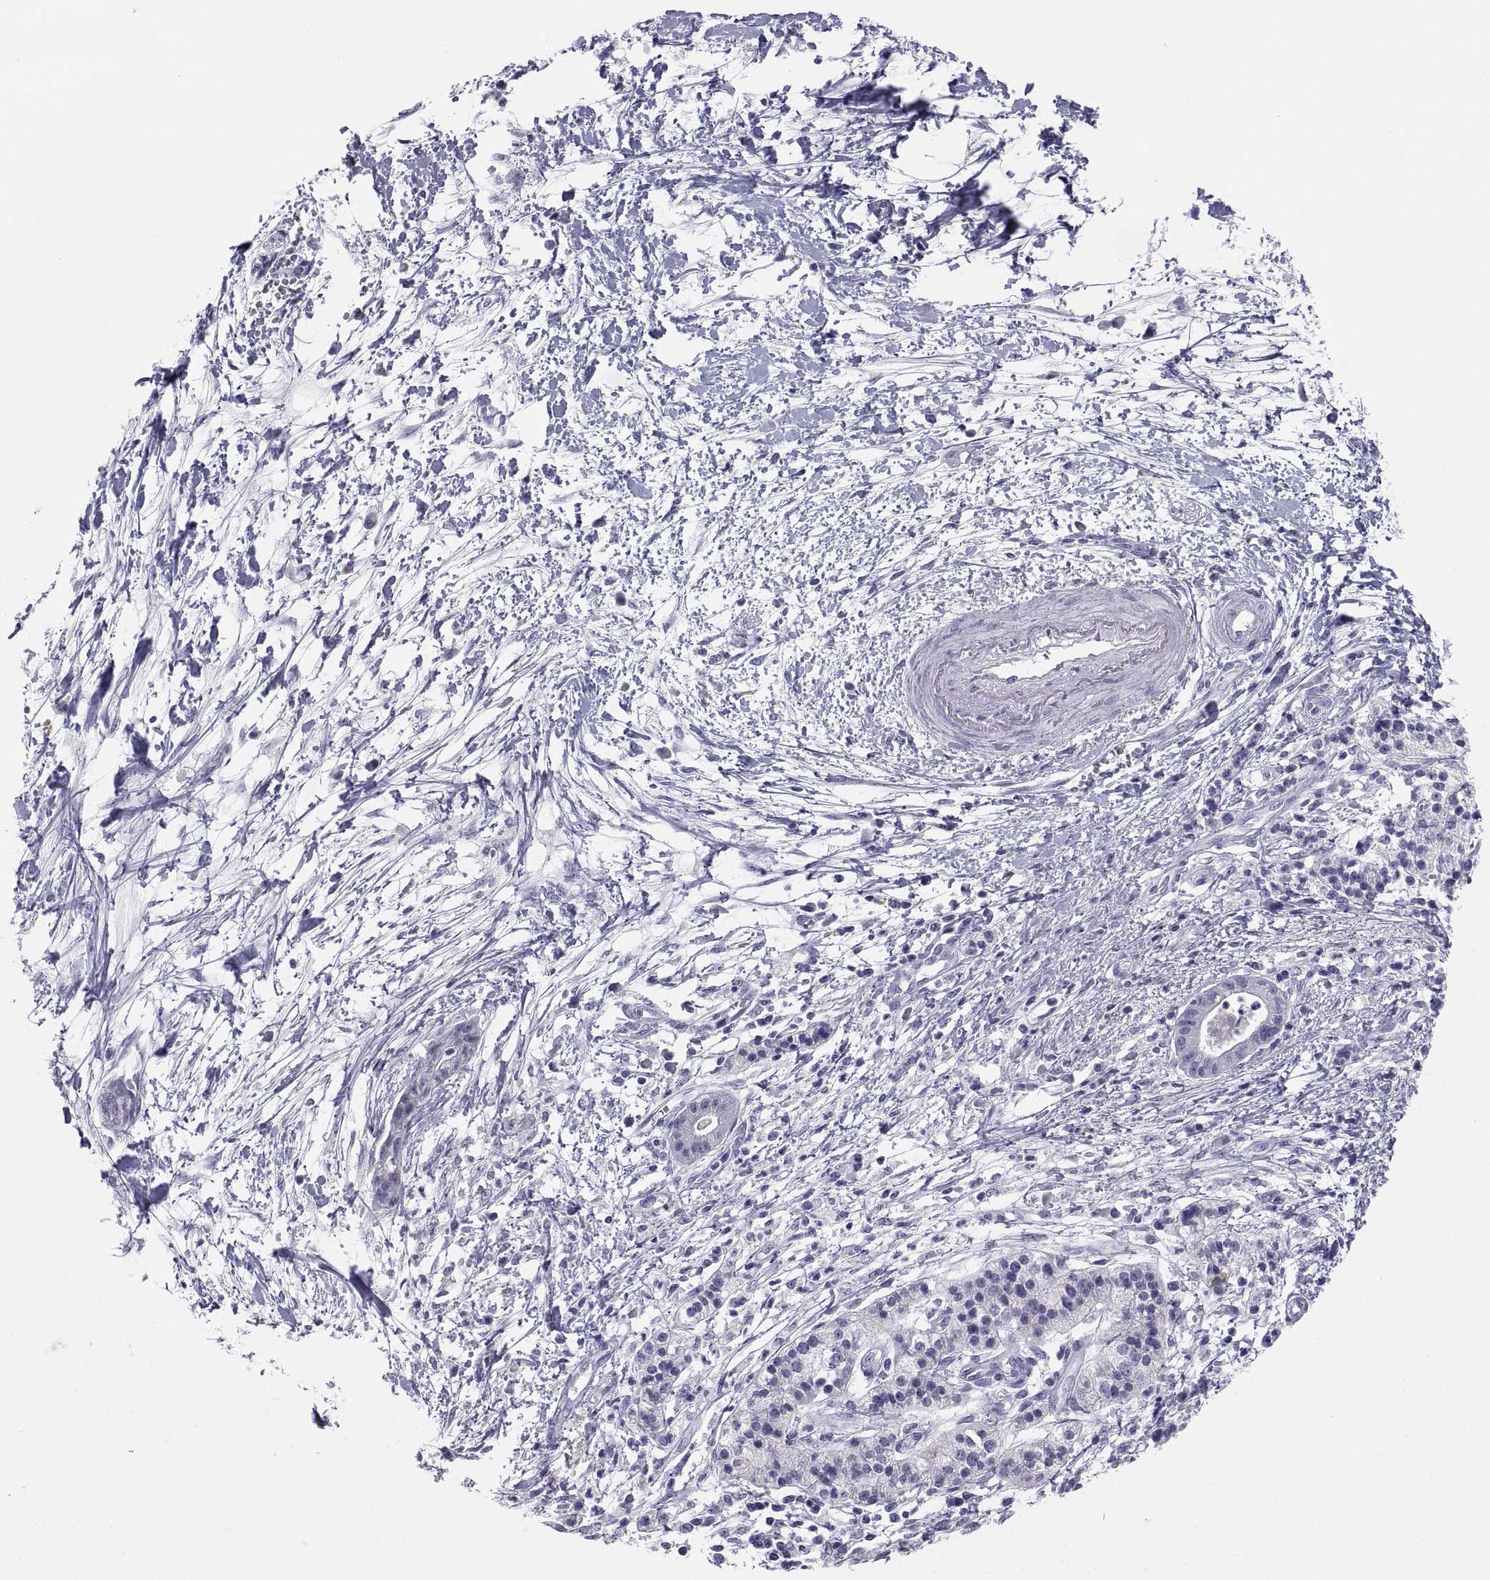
{"staining": {"intensity": "negative", "quantity": "none", "location": "none"}, "tissue": "pancreatic cancer", "cell_type": "Tumor cells", "image_type": "cancer", "snomed": [{"axis": "morphology", "description": "Normal tissue, NOS"}, {"axis": "morphology", "description": "Adenocarcinoma, NOS"}, {"axis": "topography", "description": "Lymph node"}, {"axis": "topography", "description": "Pancreas"}], "caption": "A photomicrograph of pancreatic cancer stained for a protein exhibits no brown staining in tumor cells.", "gene": "TEX13A", "patient": {"sex": "female", "age": 58}}